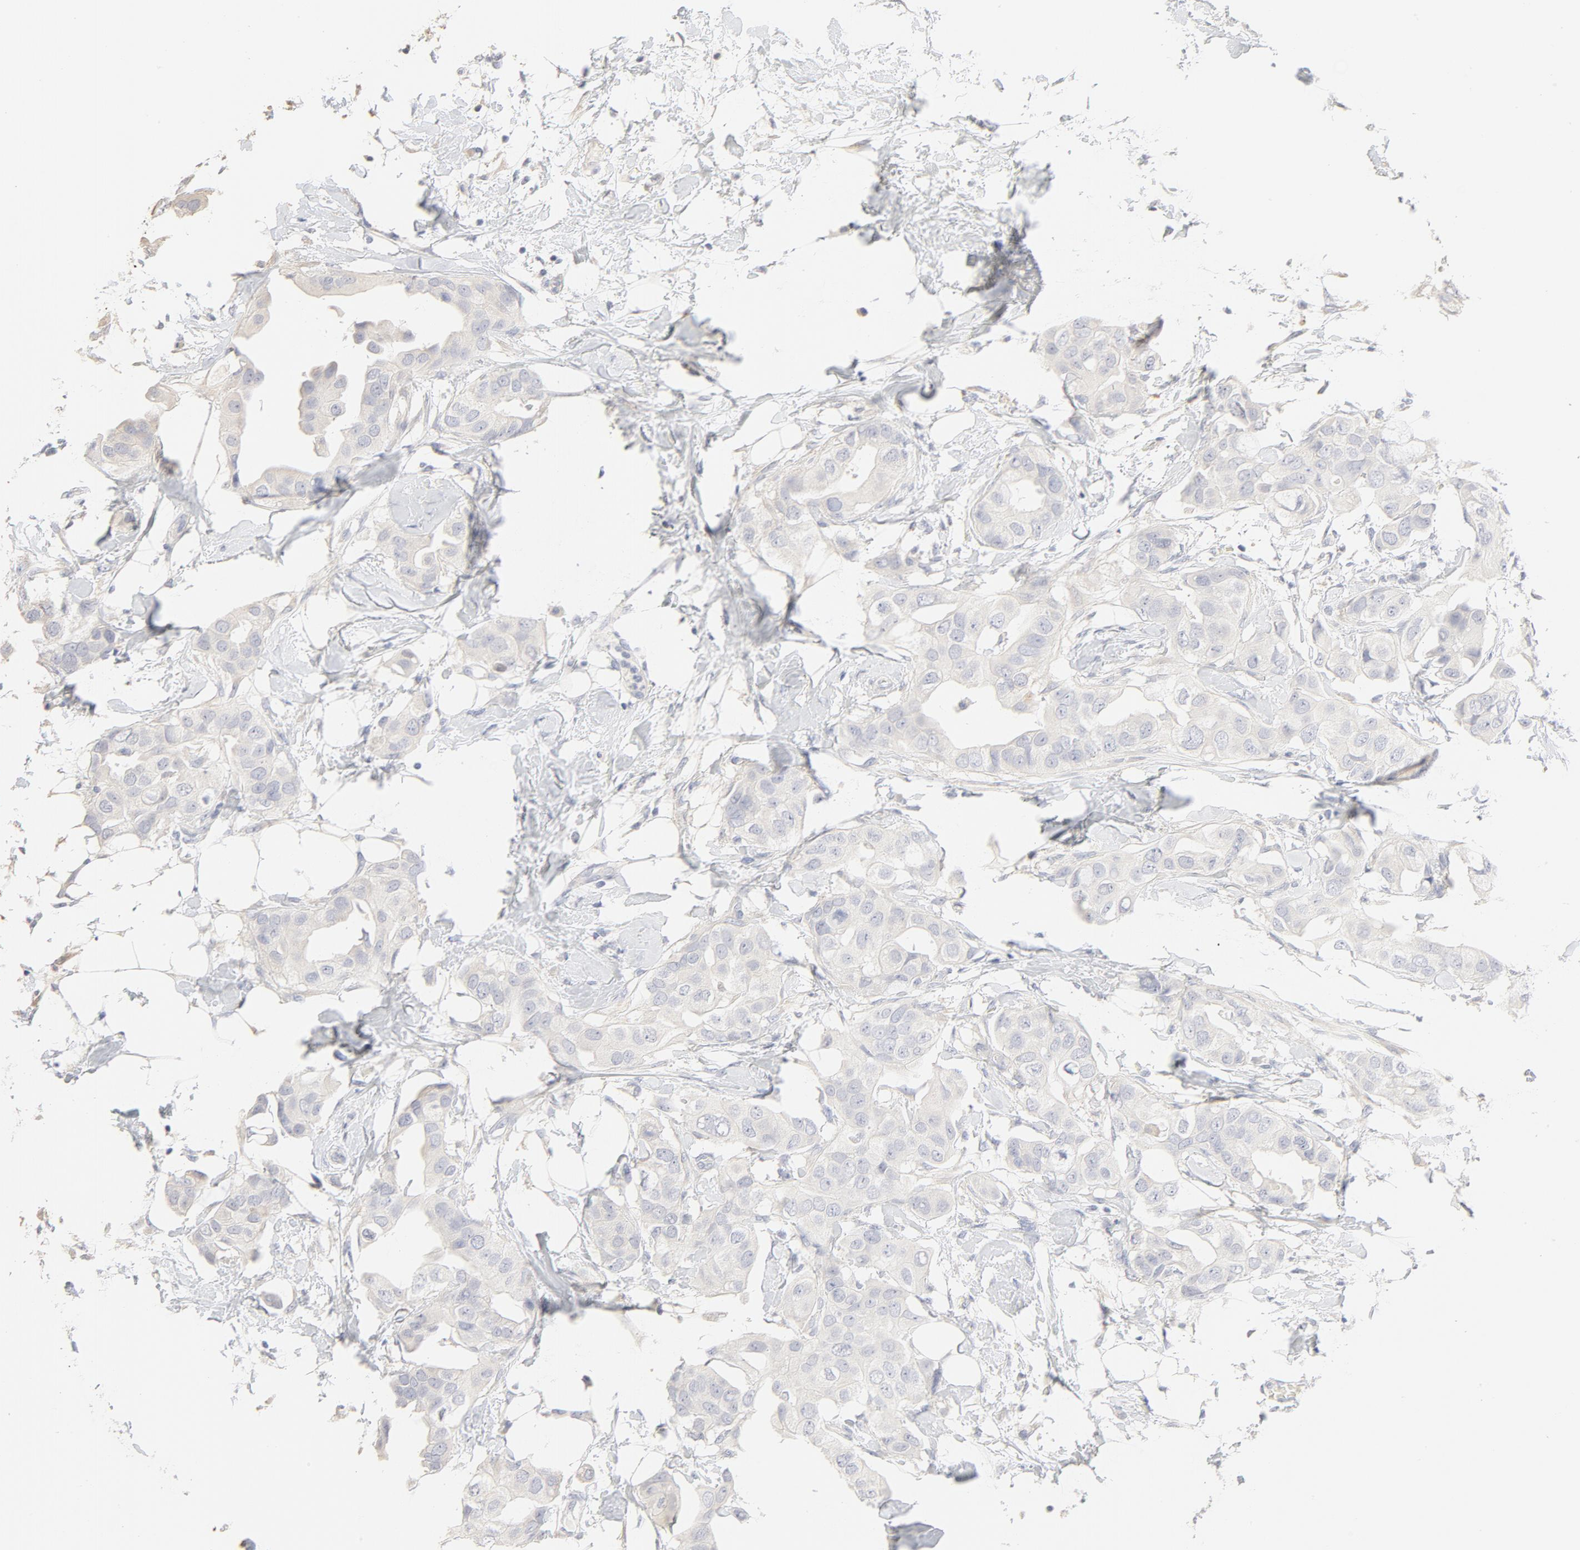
{"staining": {"intensity": "negative", "quantity": "none", "location": "none"}, "tissue": "breast cancer", "cell_type": "Tumor cells", "image_type": "cancer", "snomed": [{"axis": "morphology", "description": "Duct carcinoma"}, {"axis": "topography", "description": "Breast"}], "caption": "An image of breast cancer (invasive ductal carcinoma) stained for a protein displays no brown staining in tumor cells.", "gene": "FCGBP", "patient": {"sex": "female", "age": 40}}